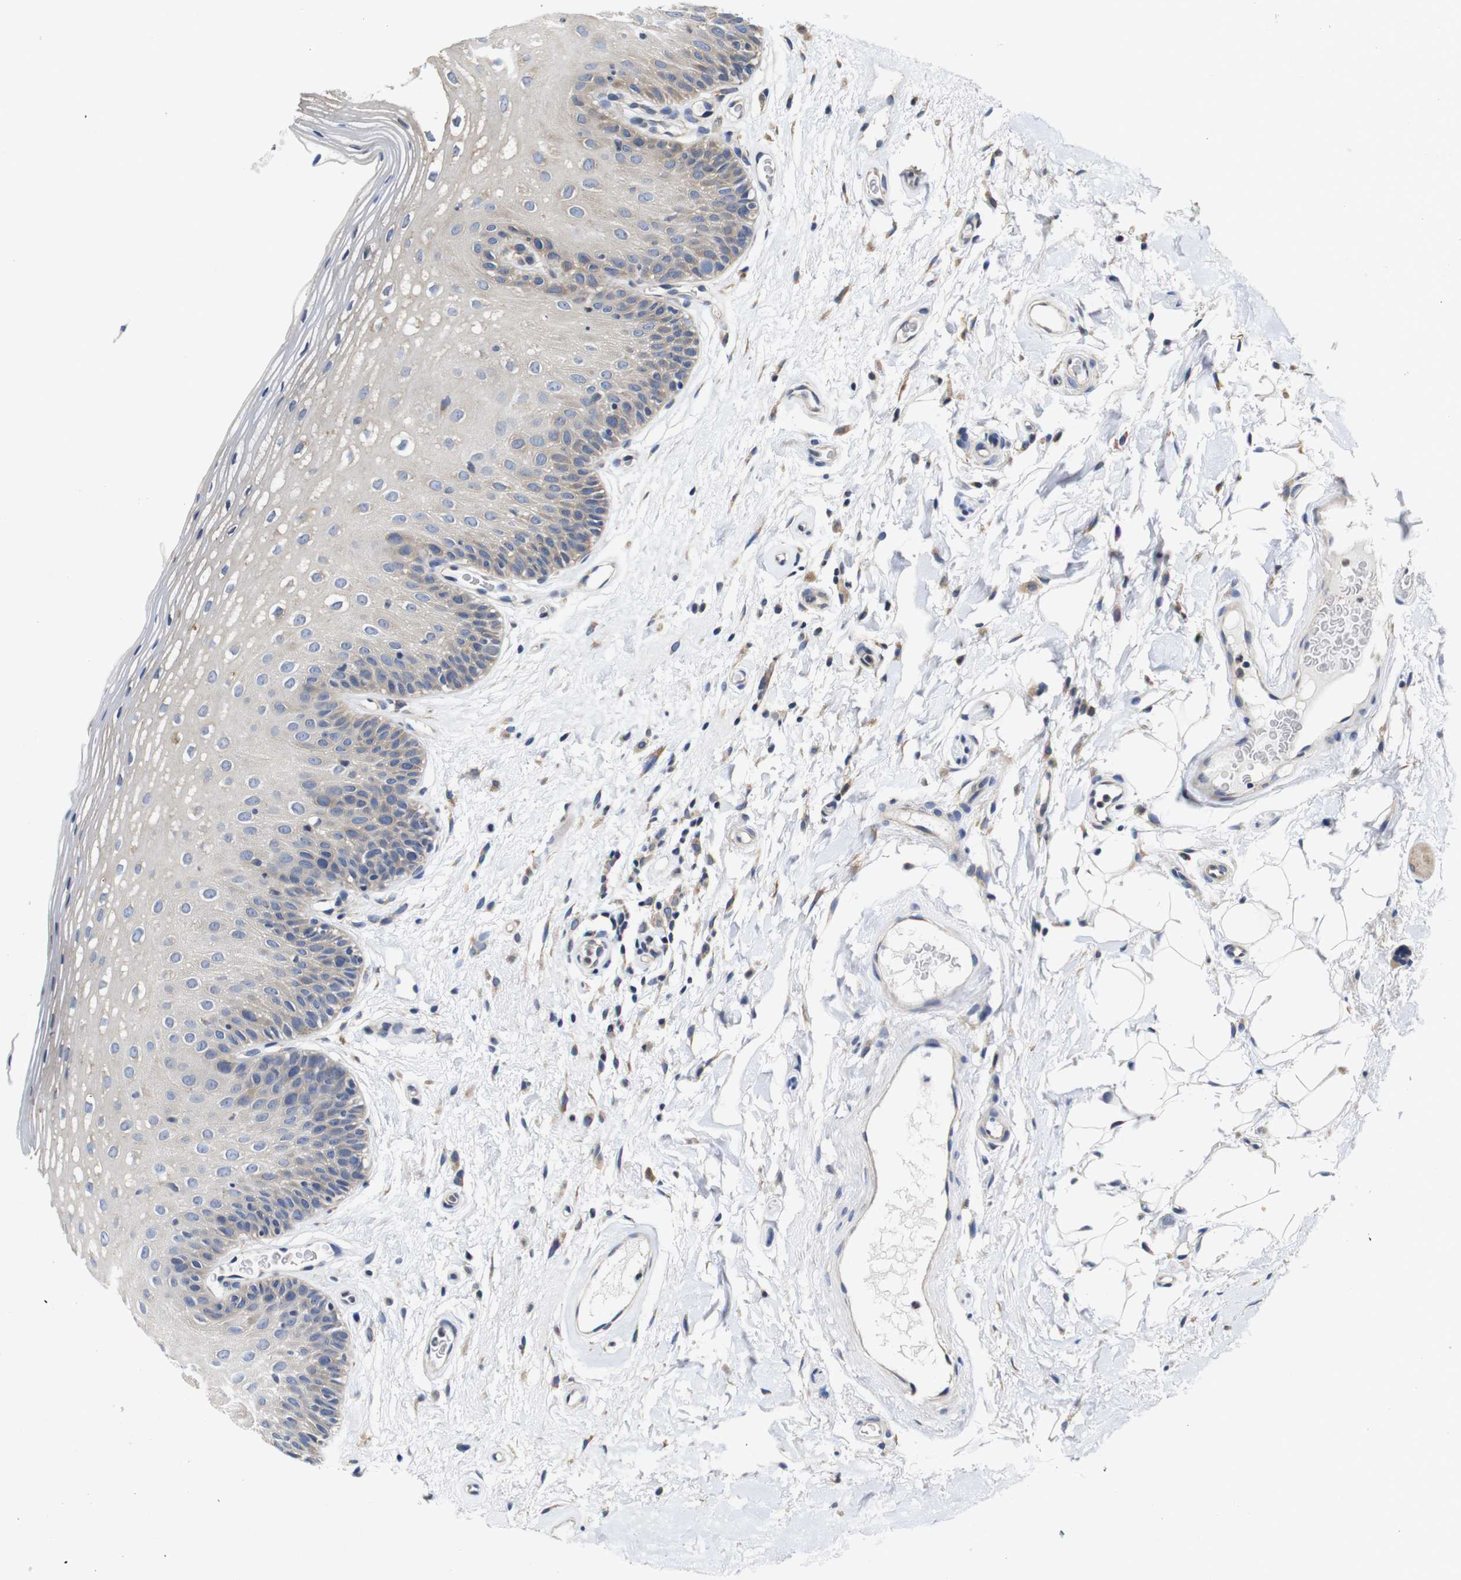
{"staining": {"intensity": "moderate", "quantity": "25%-75%", "location": "cytoplasmic/membranous"}, "tissue": "oral mucosa", "cell_type": "Squamous epithelial cells", "image_type": "normal", "snomed": [{"axis": "morphology", "description": "Normal tissue, NOS"}, {"axis": "morphology", "description": "Squamous cell carcinoma, NOS"}, {"axis": "topography", "description": "Skeletal muscle"}, {"axis": "topography", "description": "Oral tissue"}], "caption": "Immunohistochemical staining of normal oral mucosa demonstrates medium levels of moderate cytoplasmic/membranous positivity in approximately 25%-75% of squamous epithelial cells. (Brightfield microscopy of DAB IHC at high magnification).", "gene": "MARCHF7", "patient": {"sex": "male", "age": 71}}